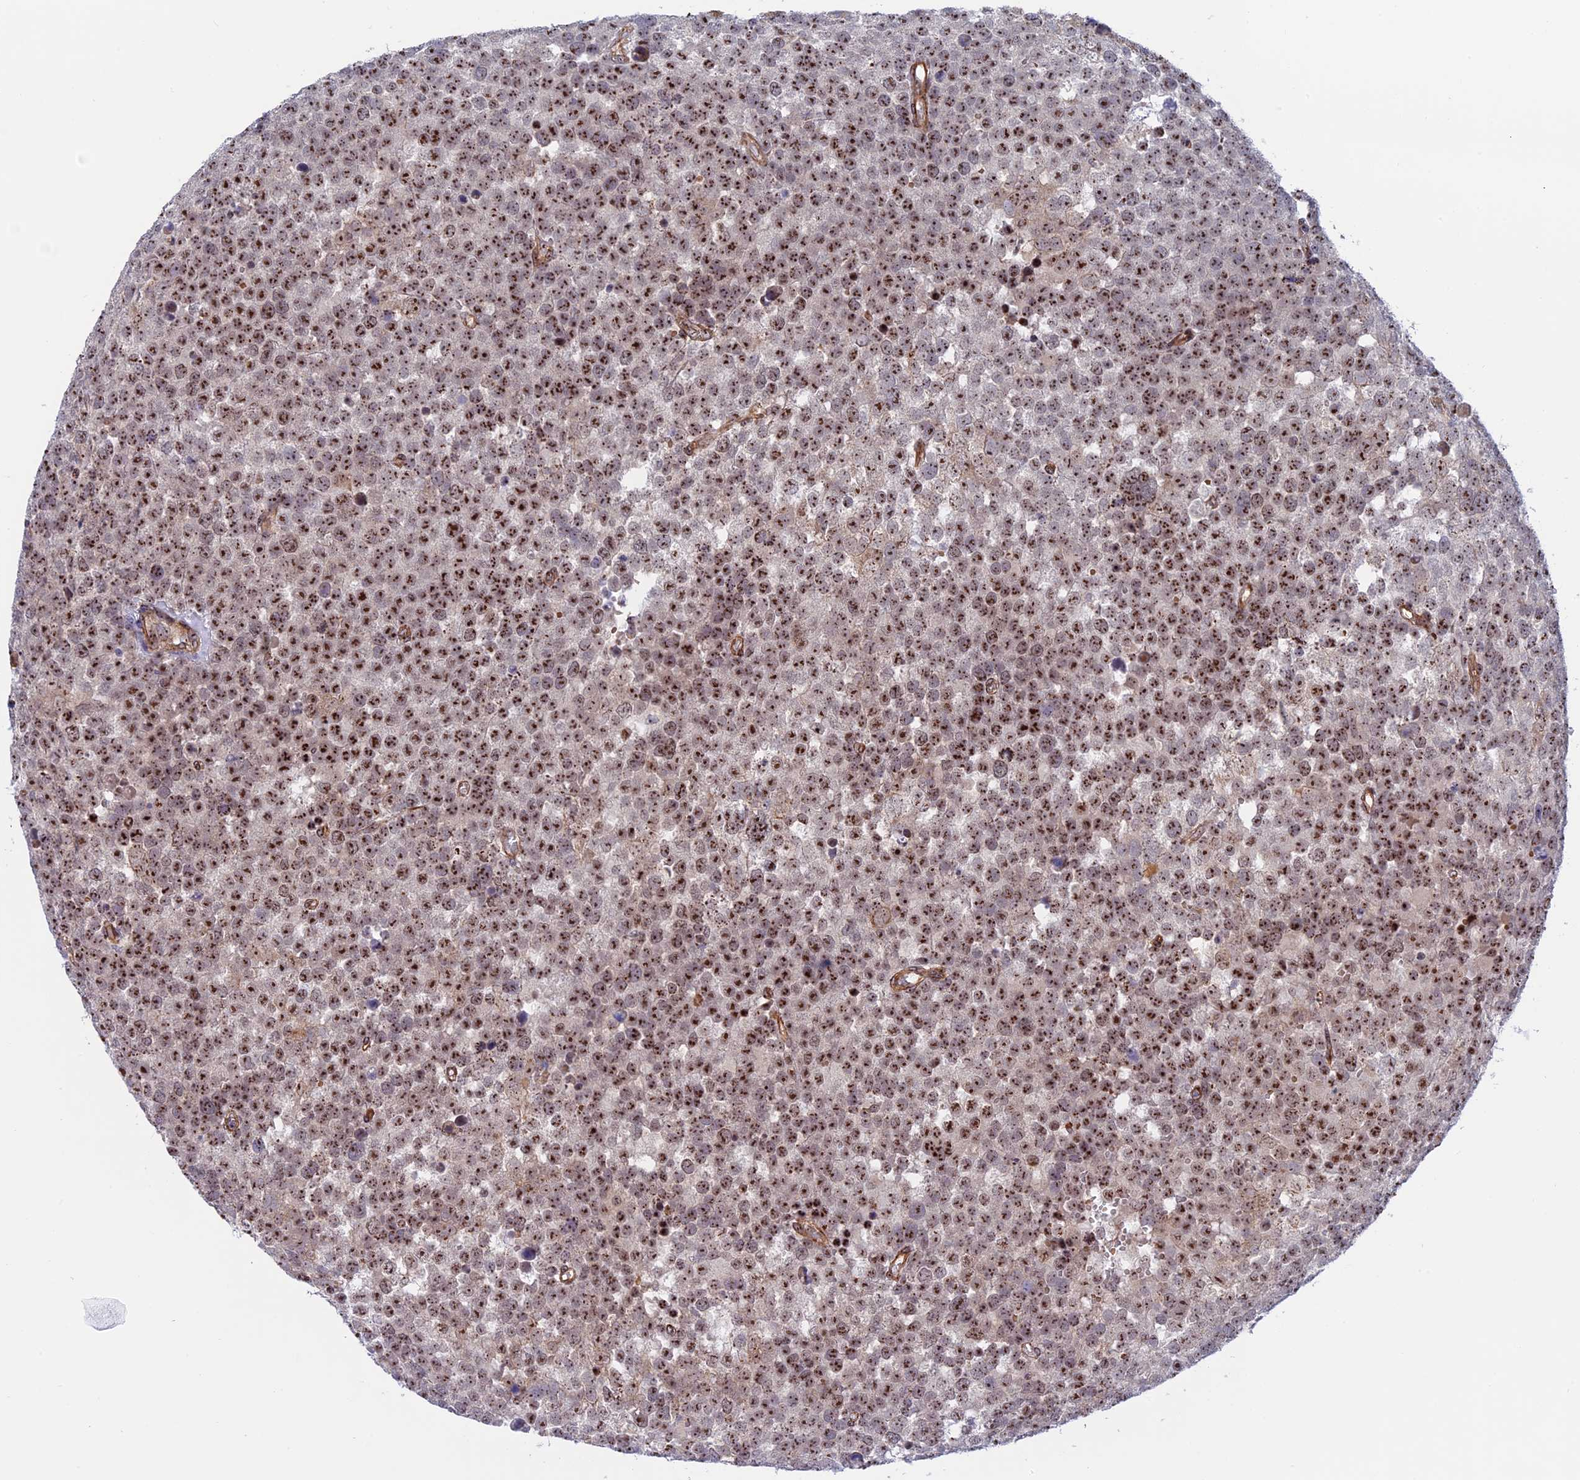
{"staining": {"intensity": "moderate", "quantity": ">75%", "location": "nuclear"}, "tissue": "testis cancer", "cell_type": "Tumor cells", "image_type": "cancer", "snomed": [{"axis": "morphology", "description": "Seminoma, NOS"}, {"axis": "topography", "description": "Testis"}], "caption": "Human seminoma (testis) stained with a protein marker displays moderate staining in tumor cells.", "gene": "DBNDD1", "patient": {"sex": "male", "age": 71}}